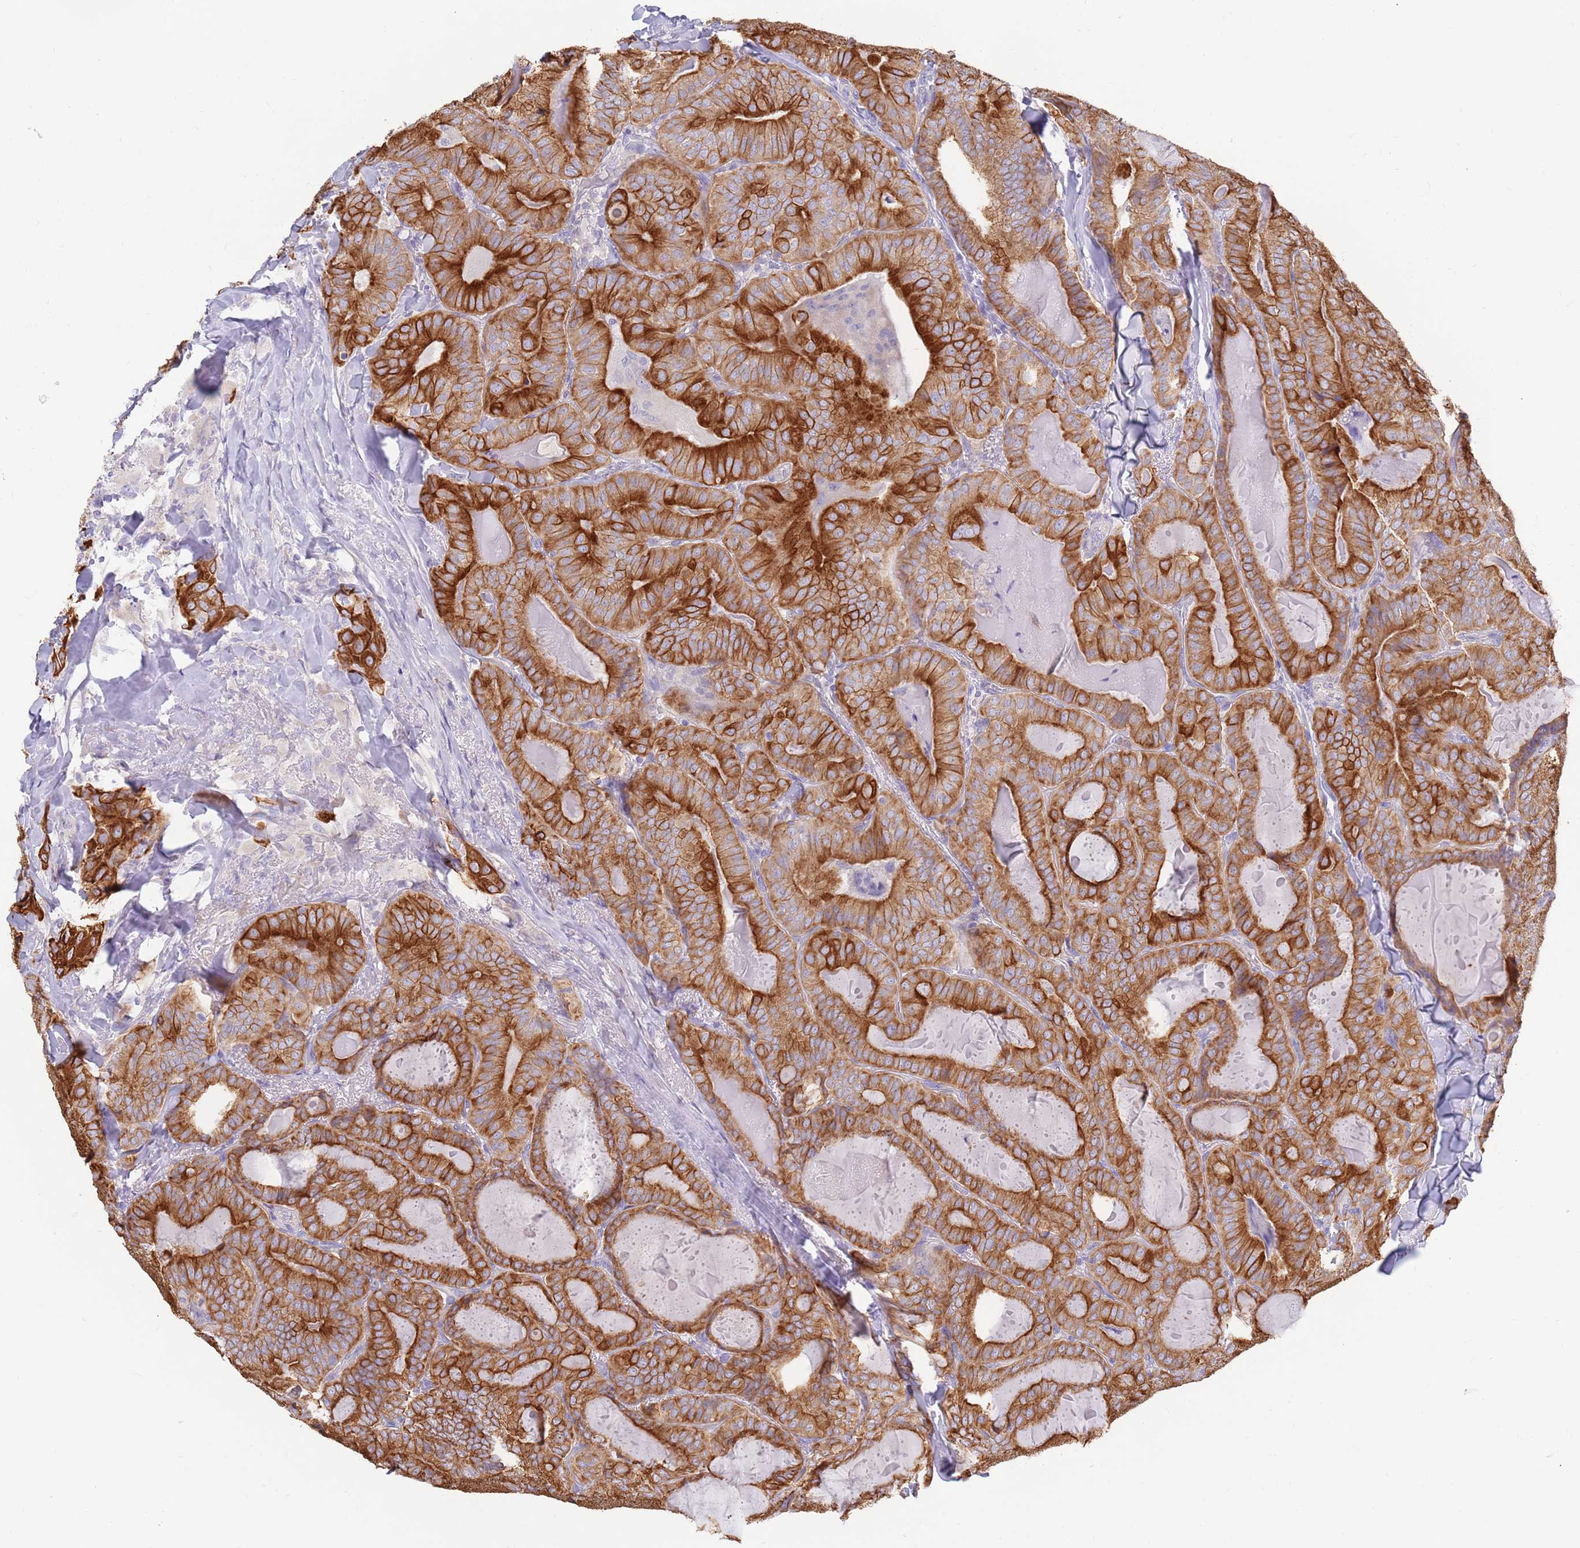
{"staining": {"intensity": "strong", "quantity": ">75%", "location": "cytoplasmic/membranous"}, "tissue": "thyroid cancer", "cell_type": "Tumor cells", "image_type": "cancer", "snomed": [{"axis": "morphology", "description": "Papillary adenocarcinoma, NOS"}, {"axis": "topography", "description": "Thyroid gland"}], "caption": "DAB (3,3'-diaminobenzidine) immunohistochemical staining of human thyroid cancer exhibits strong cytoplasmic/membranous protein expression in about >75% of tumor cells.", "gene": "CCDC149", "patient": {"sex": "female", "age": 68}}